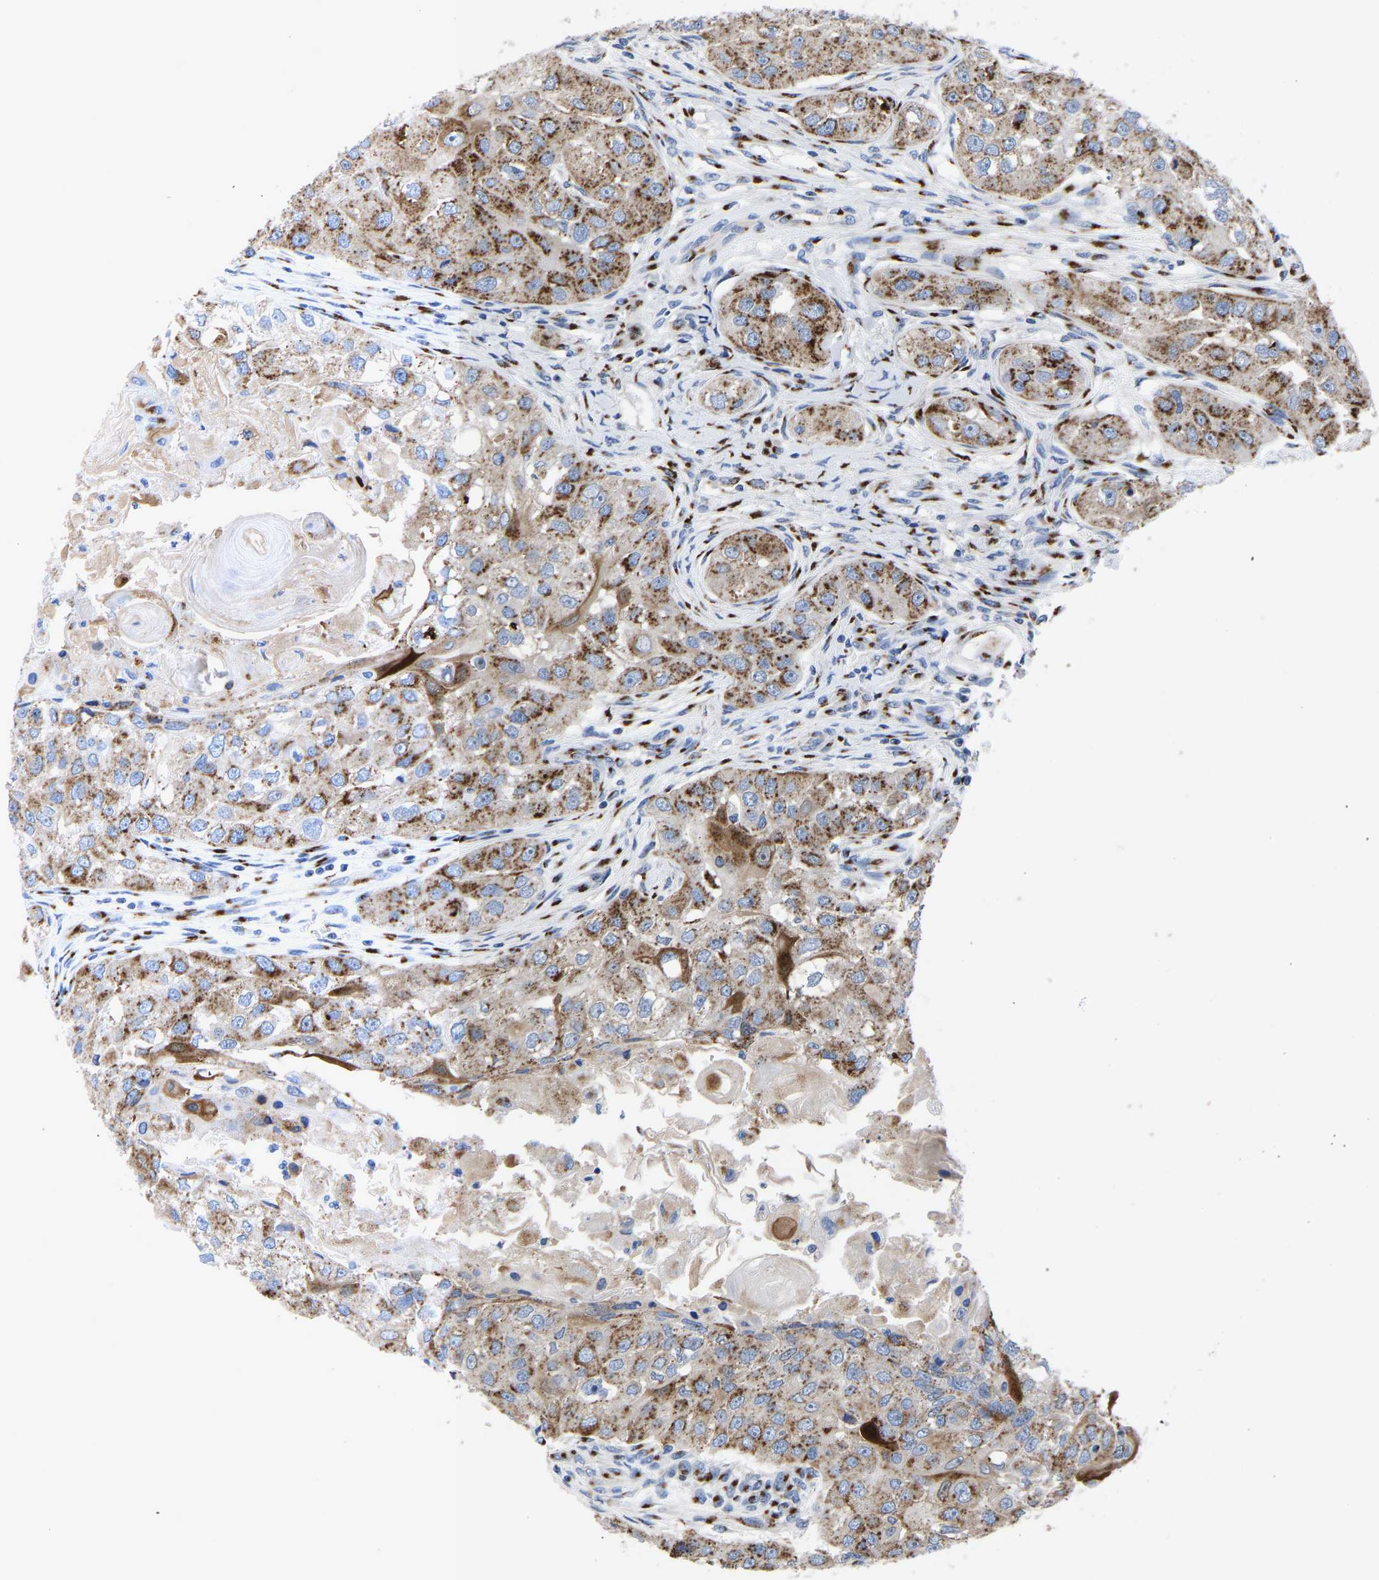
{"staining": {"intensity": "moderate", "quantity": ">75%", "location": "cytoplasmic/membranous"}, "tissue": "head and neck cancer", "cell_type": "Tumor cells", "image_type": "cancer", "snomed": [{"axis": "morphology", "description": "Normal tissue, NOS"}, {"axis": "morphology", "description": "Squamous cell carcinoma, NOS"}, {"axis": "topography", "description": "Skeletal muscle"}, {"axis": "topography", "description": "Head-Neck"}], "caption": "The micrograph reveals a brown stain indicating the presence of a protein in the cytoplasmic/membranous of tumor cells in squamous cell carcinoma (head and neck).", "gene": "TMEM87A", "patient": {"sex": "male", "age": 51}}